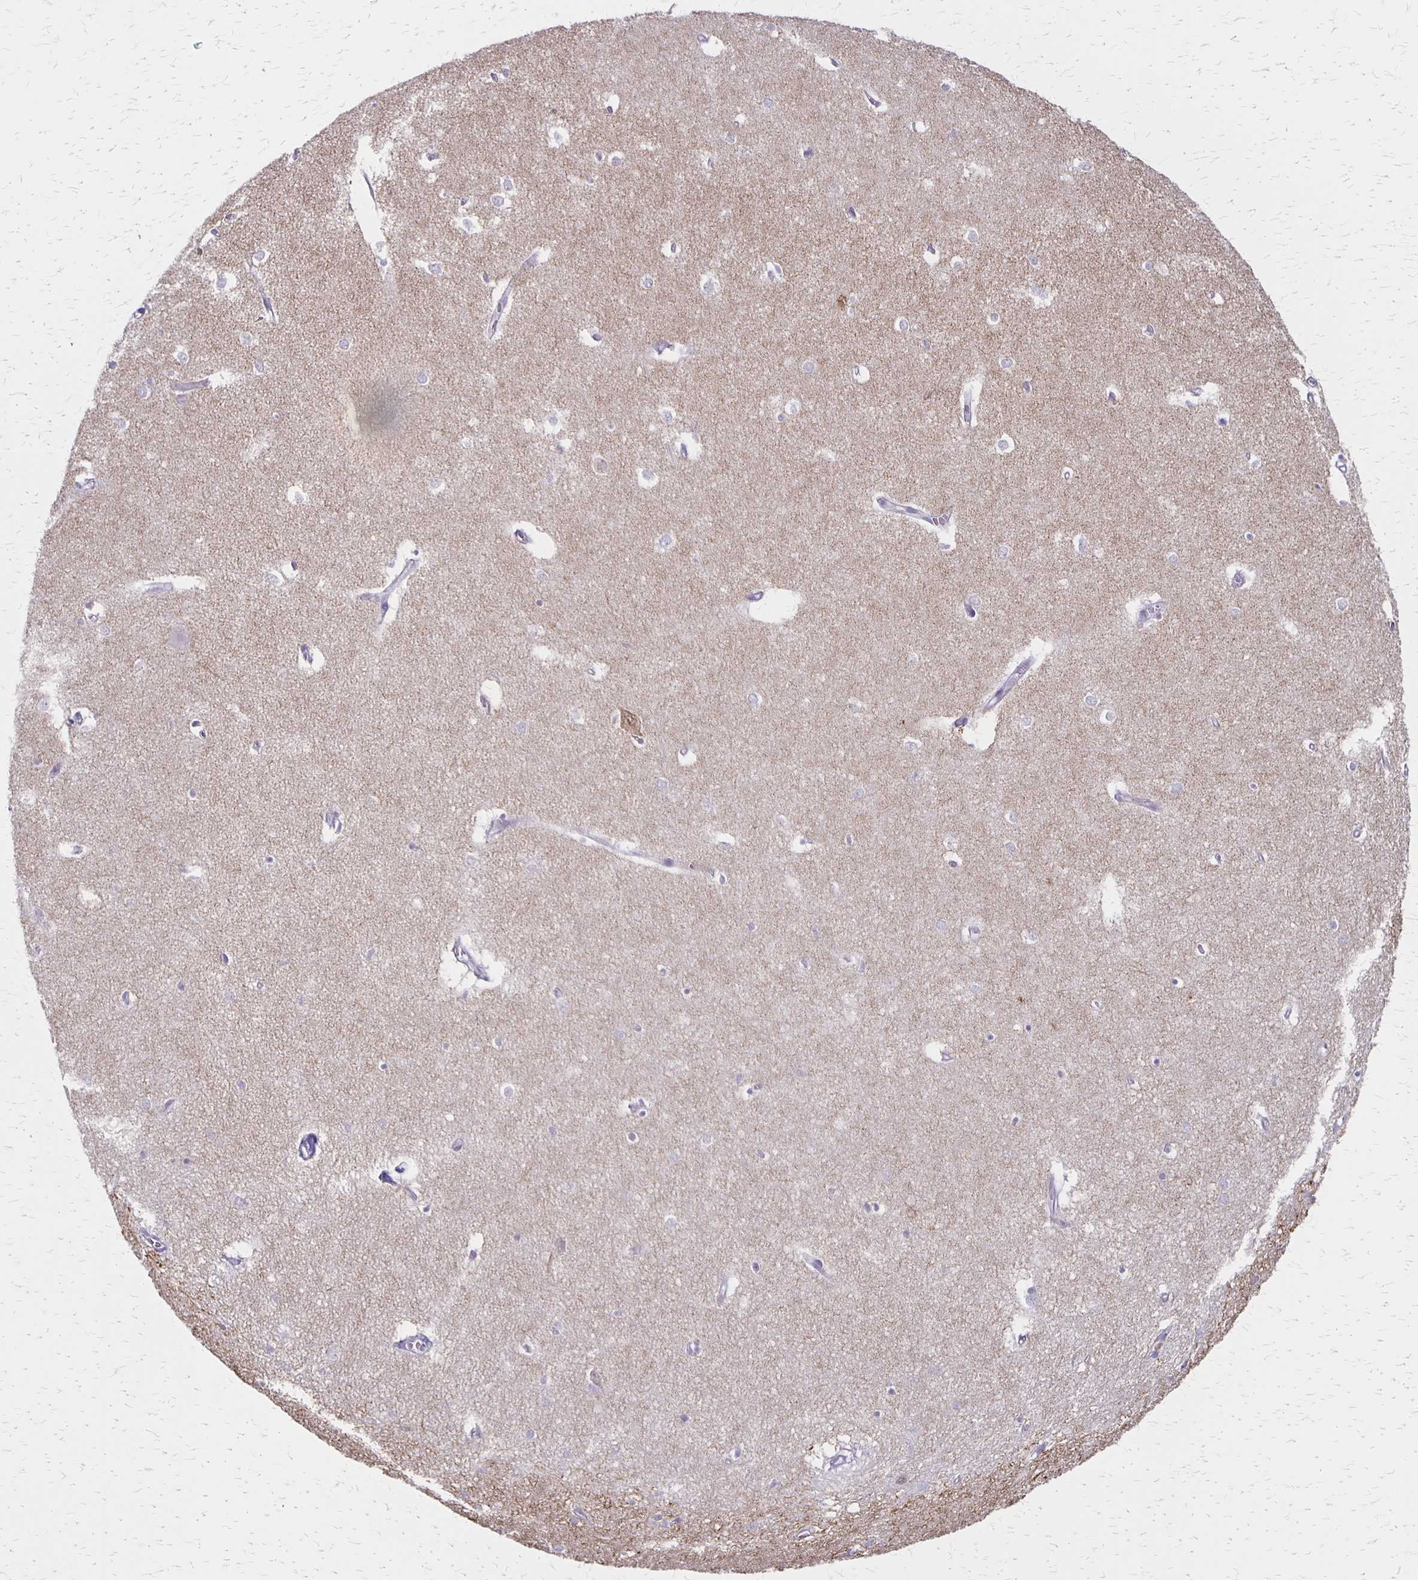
{"staining": {"intensity": "negative", "quantity": "none", "location": "none"}, "tissue": "hippocampus", "cell_type": "Glial cells", "image_type": "normal", "snomed": [{"axis": "morphology", "description": "Normal tissue, NOS"}, {"axis": "topography", "description": "Hippocampus"}], "caption": "DAB (3,3'-diaminobenzidine) immunohistochemical staining of benign hippocampus reveals no significant expression in glial cells.", "gene": "HOMER1", "patient": {"sex": "female", "age": 64}}